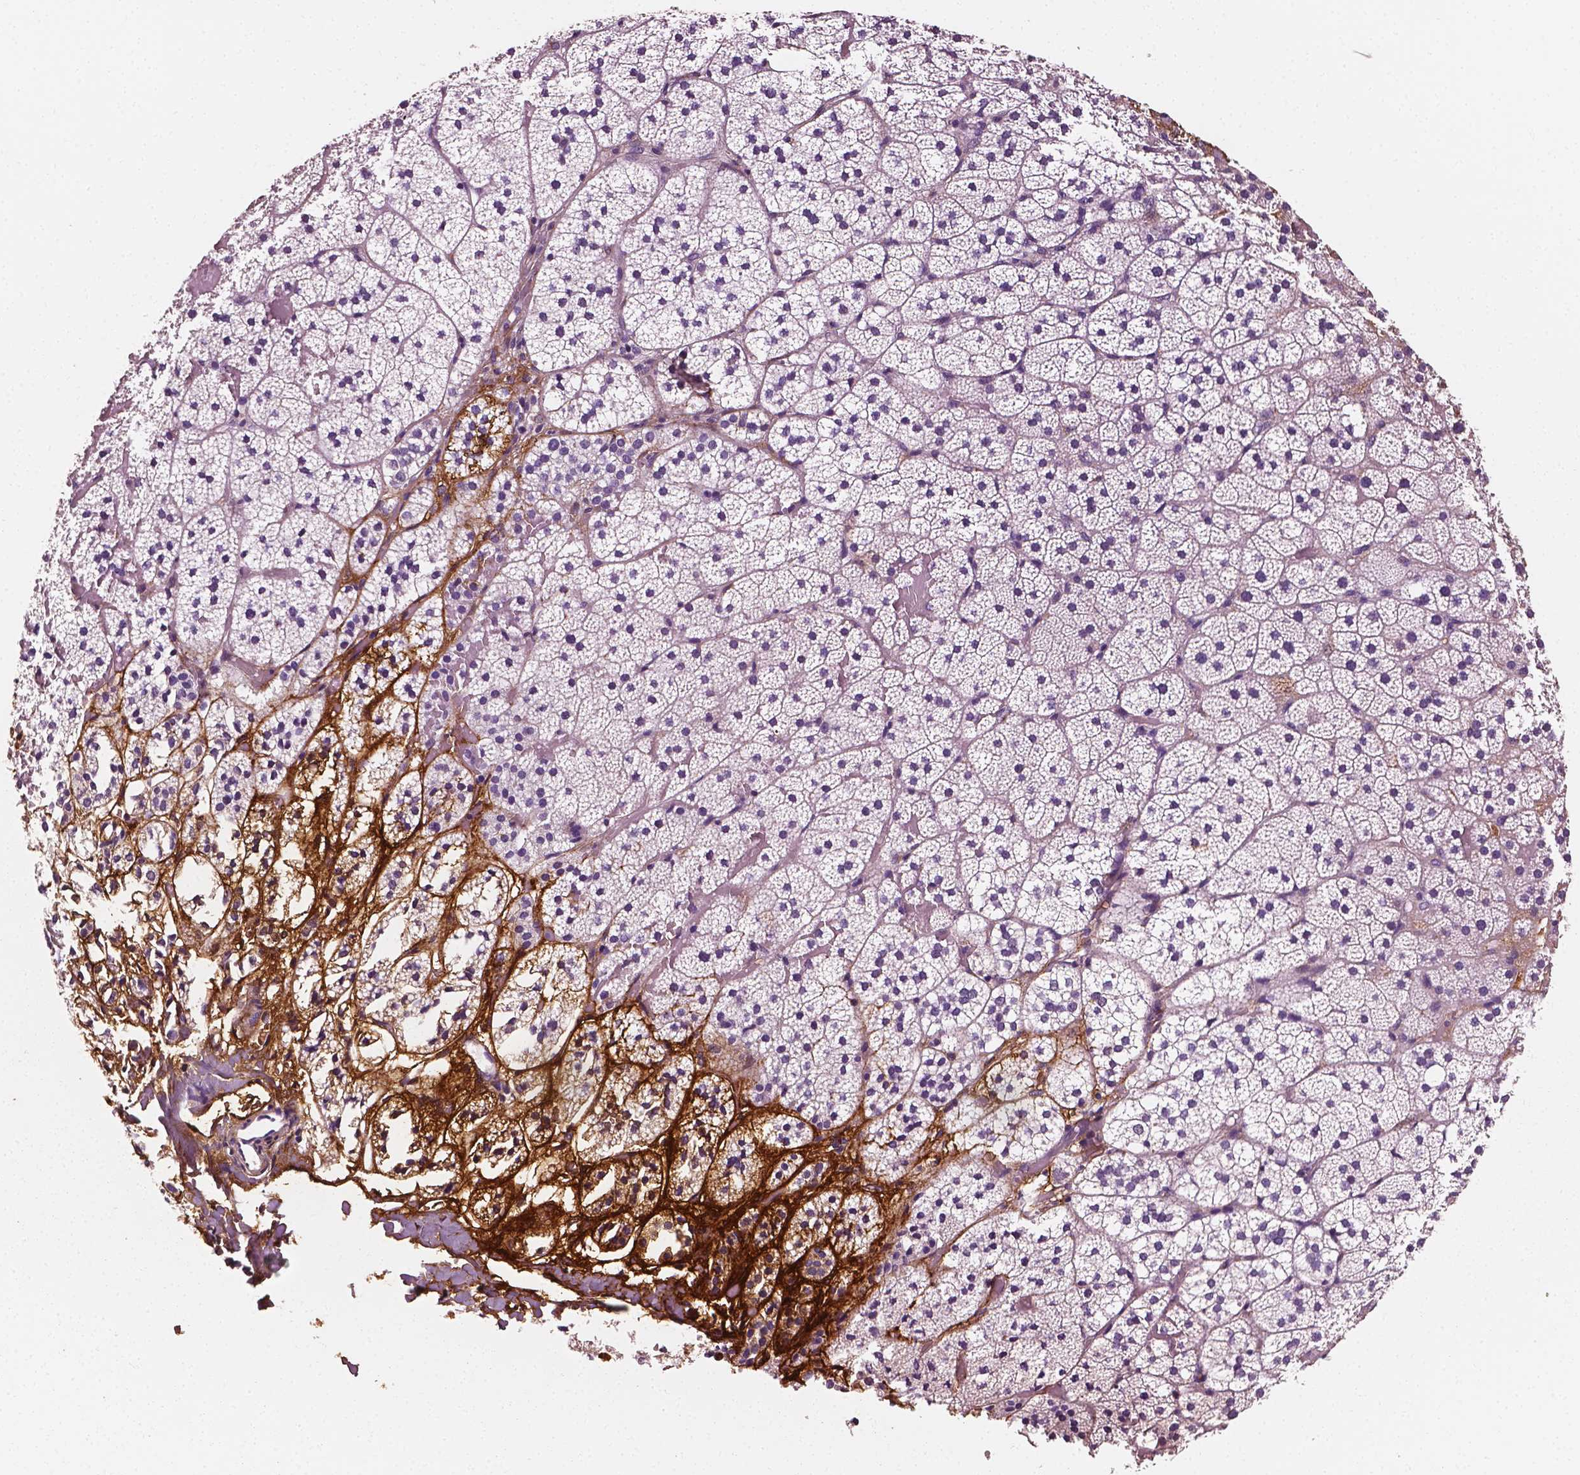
{"staining": {"intensity": "weak", "quantity": "<25%", "location": "cytoplasmic/membranous"}, "tissue": "adrenal gland", "cell_type": "Glandular cells", "image_type": "normal", "snomed": [{"axis": "morphology", "description": "Normal tissue, NOS"}, {"axis": "topography", "description": "Adrenal gland"}], "caption": "An image of adrenal gland stained for a protein demonstrates no brown staining in glandular cells. Nuclei are stained in blue.", "gene": "FBLN1", "patient": {"sex": "male", "age": 53}}